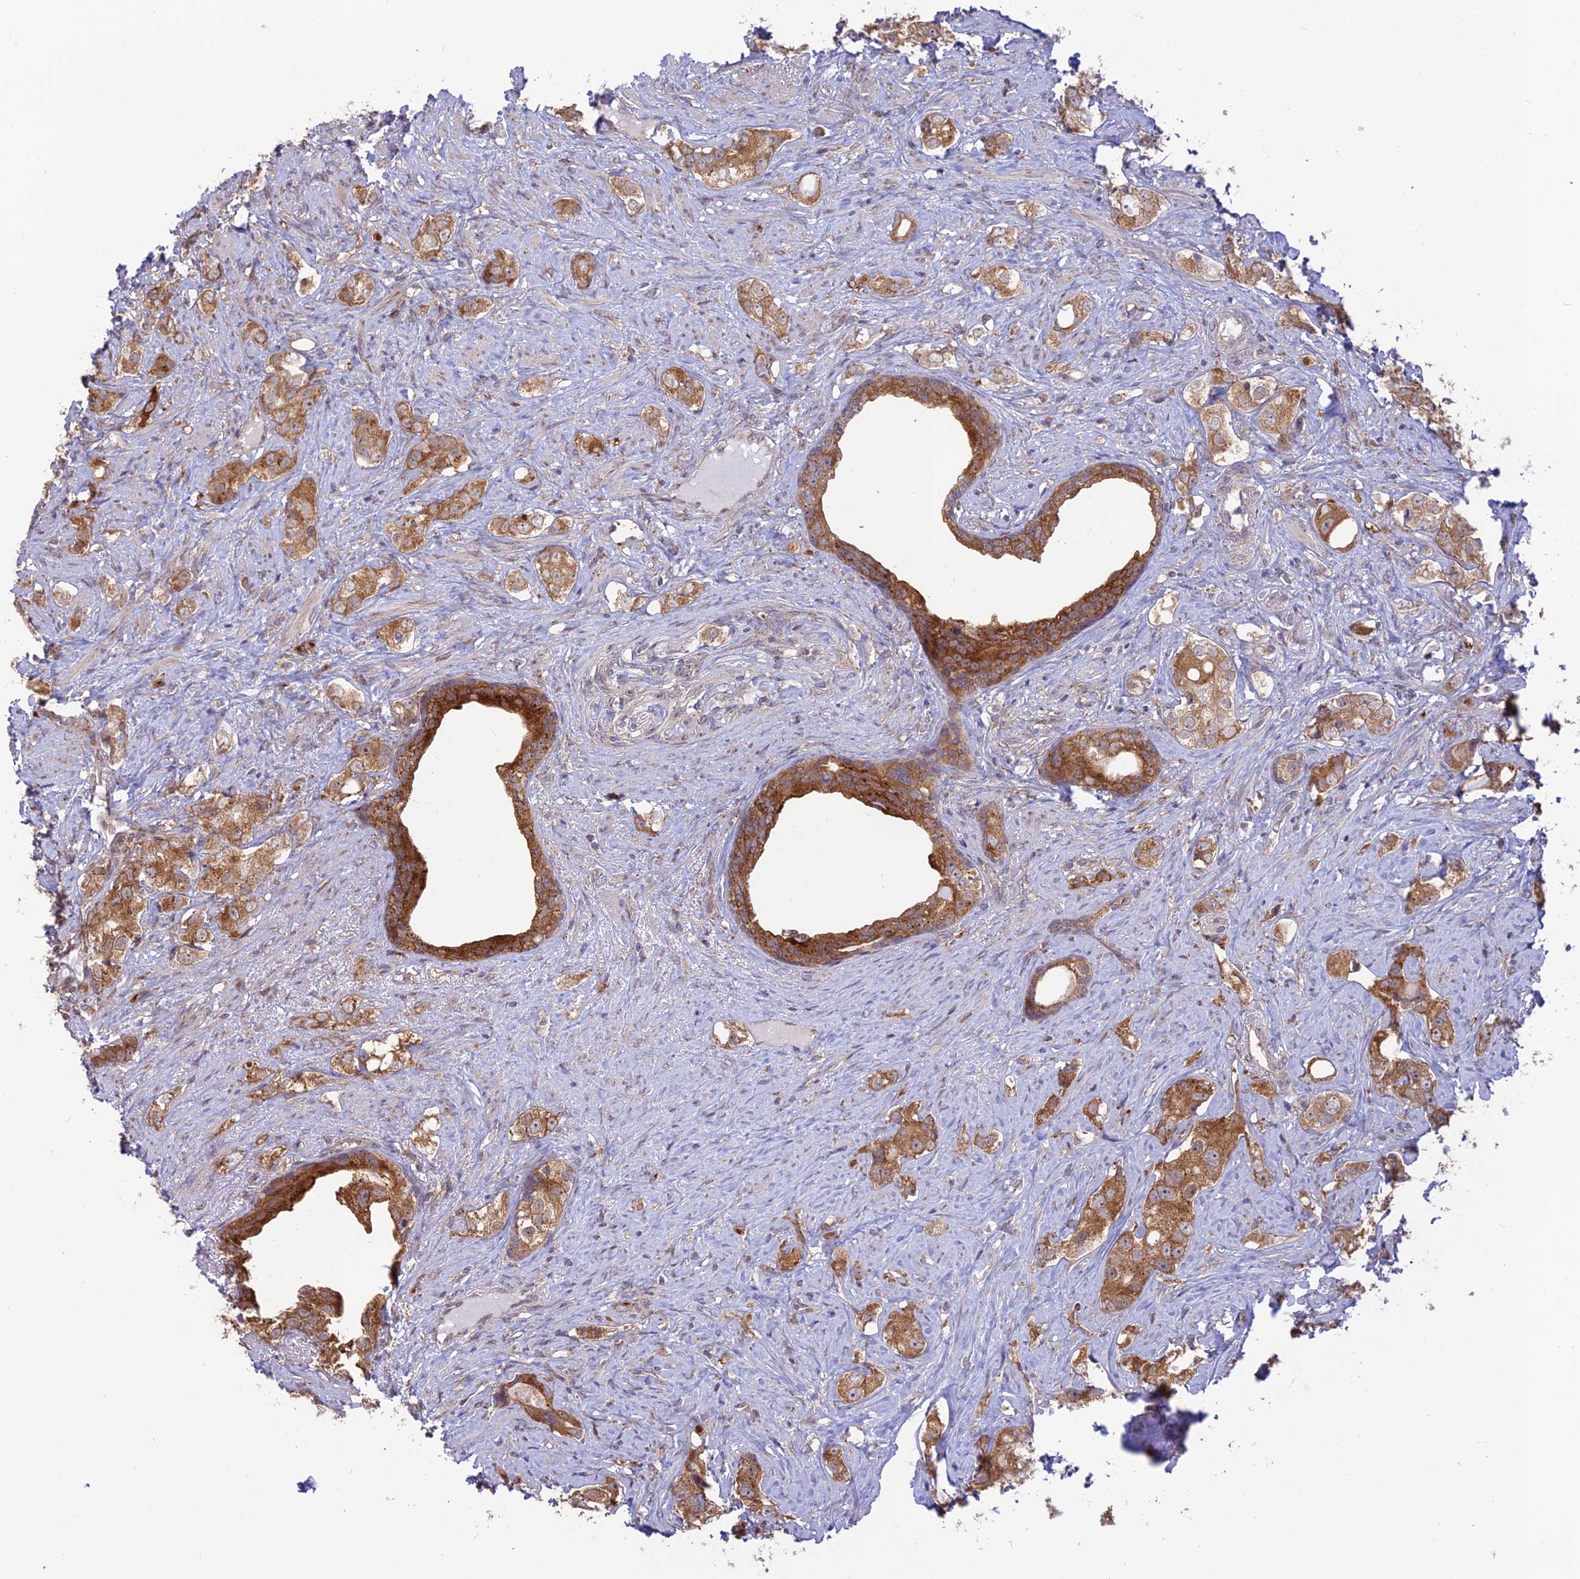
{"staining": {"intensity": "moderate", "quantity": ">75%", "location": "cytoplasmic/membranous"}, "tissue": "prostate cancer", "cell_type": "Tumor cells", "image_type": "cancer", "snomed": [{"axis": "morphology", "description": "Adenocarcinoma, High grade"}, {"axis": "topography", "description": "Prostate"}], "caption": "A histopathology image of prostate cancer stained for a protein shows moderate cytoplasmic/membranous brown staining in tumor cells. Nuclei are stained in blue.", "gene": "GOLGA3", "patient": {"sex": "male", "age": 63}}